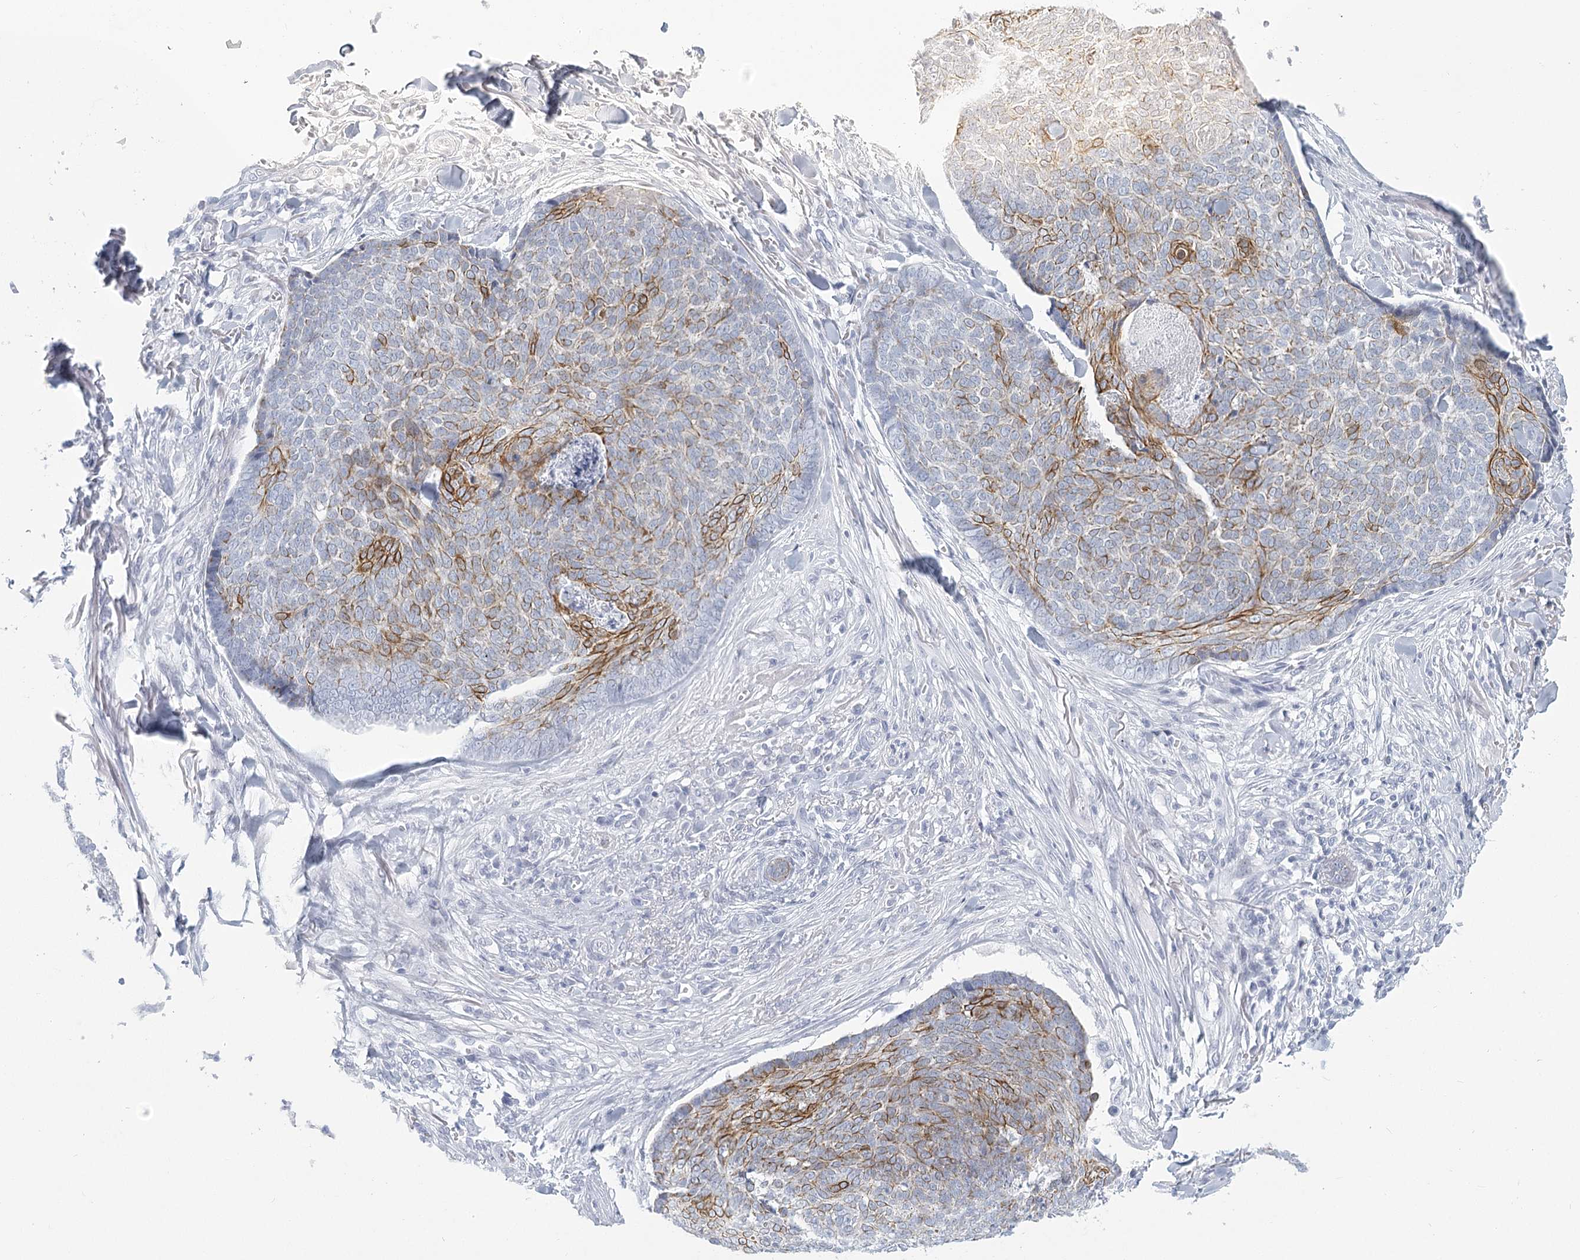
{"staining": {"intensity": "moderate", "quantity": "25%-75%", "location": "cytoplasmic/membranous"}, "tissue": "skin cancer", "cell_type": "Tumor cells", "image_type": "cancer", "snomed": [{"axis": "morphology", "description": "Basal cell carcinoma"}, {"axis": "topography", "description": "Skin"}], "caption": "Immunohistochemistry micrograph of human skin cancer stained for a protein (brown), which demonstrates medium levels of moderate cytoplasmic/membranous positivity in approximately 25%-75% of tumor cells.", "gene": "WNT8B", "patient": {"sex": "male", "age": 84}}